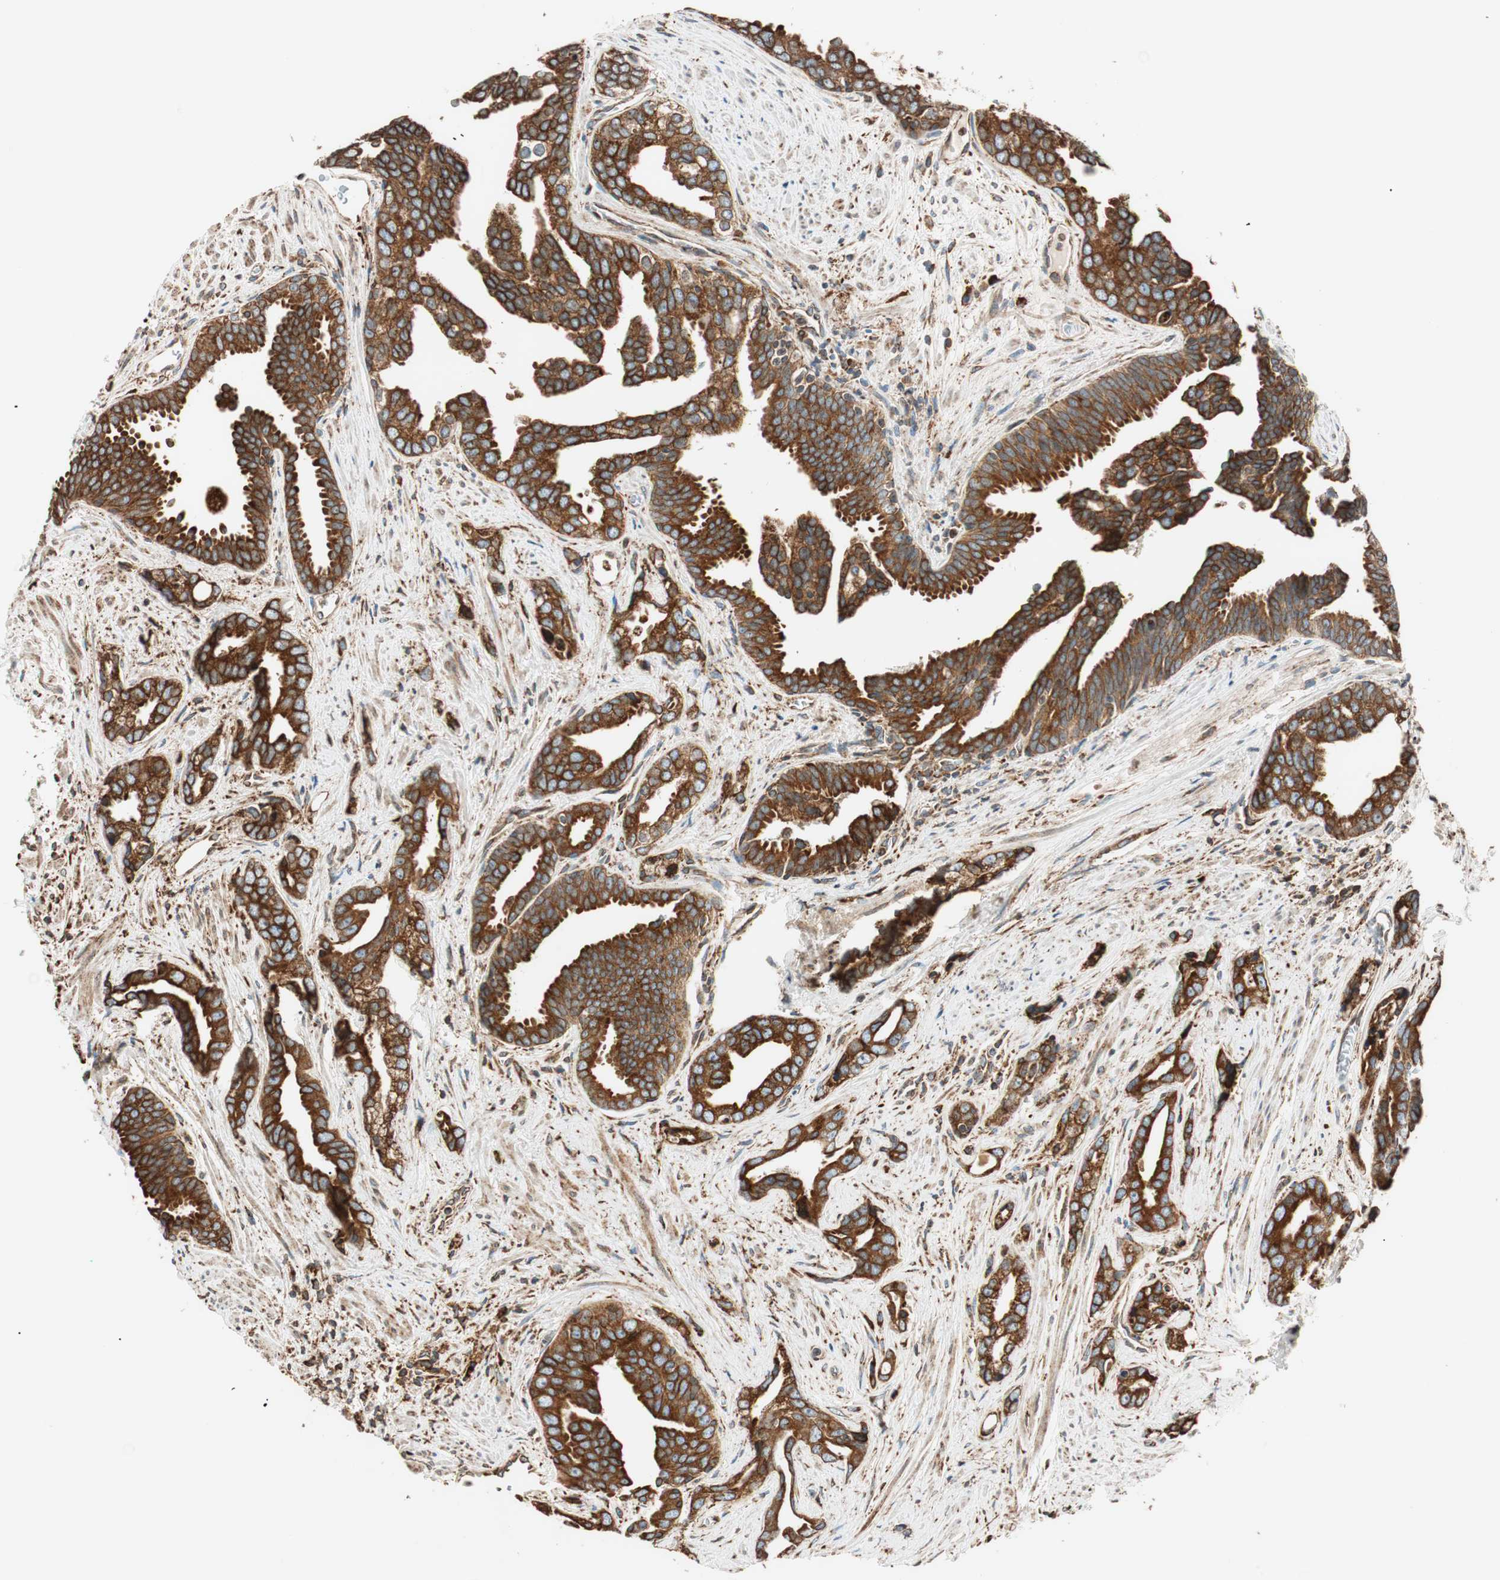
{"staining": {"intensity": "strong", "quantity": ">75%", "location": "cytoplasmic/membranous"}, "tissue": "prostate cancer", "cell_type": "Tumor cells", "image_type": "cancer", "snomed": [{"axis": "morphology", "description": "Adenocarcinoma, High grade"}, {"axis": "topography", "description": "Prostate"}], "caption": "Prostate adenocarcinoma (high-grade) tissue demonstrates strong cytoplasmic/membranous positivity in approximately >75% of tumor cells, visualized by immunohistochemistry.", "gene": "PRKCSH", "patient": {"sex": "male", "age": 67}}